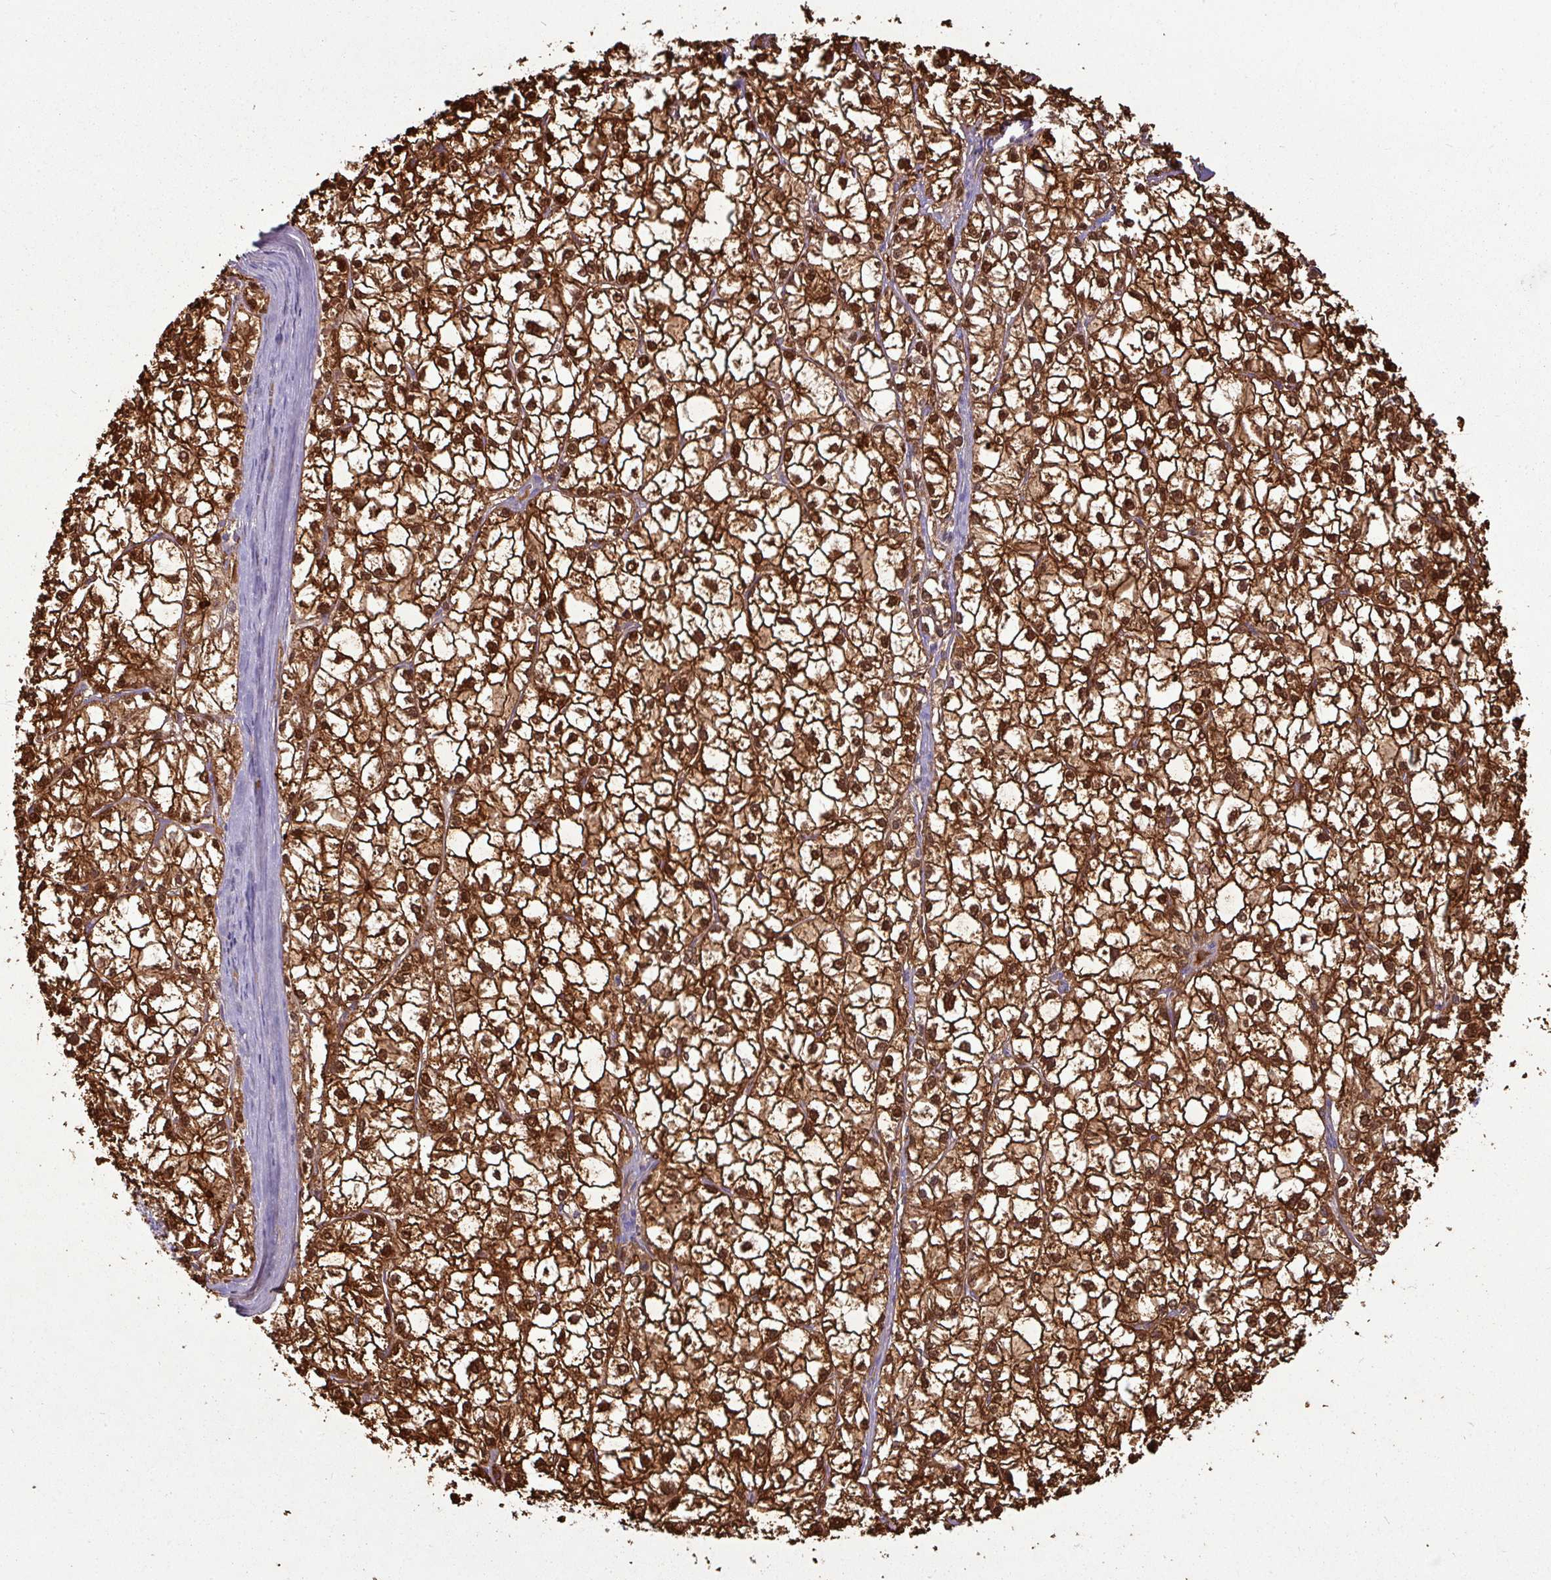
{"staining": {"intensity": "strong", "quantity": ">75%", "location": "cytoplasmic/membranous,nuclear"}, "tissue": "liver cancer", "cell_type": "Tumor cells", "image_type": "cancer", "snomed": [{"axis": "morphology", "description": "Carcinoma, Hepatocellular, NOS"}, {"axis": "topography", "description": "Liver"}], "caption": "Liver cancer stained with a brown dye demonstrates strong cytoplasmic/membranous and nuclear positive expression in about >75% of tumor cells.", "gene": "GSTA3", "patient": {"sex": "female", "age": 43}}